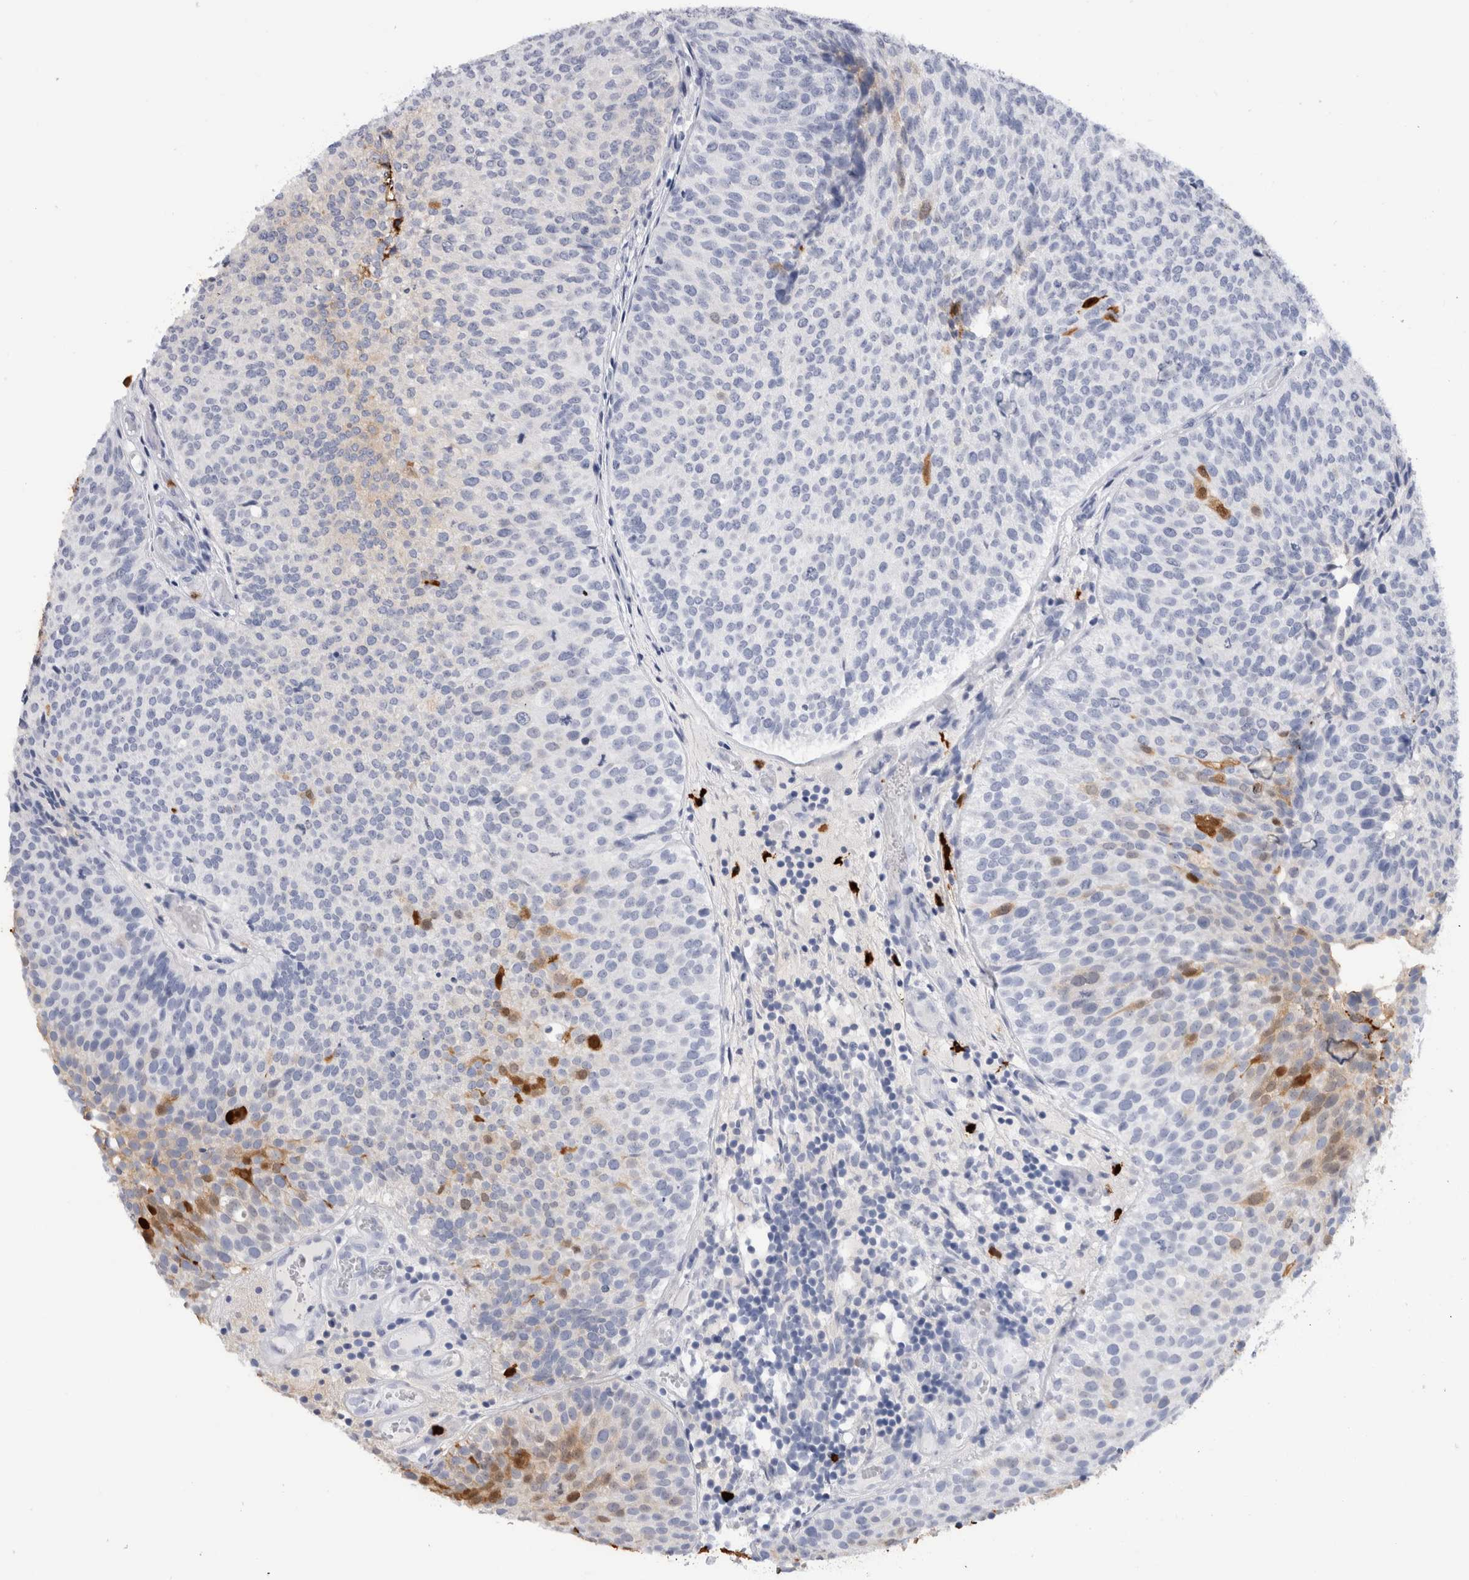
{"staining": {"intensity": "moderate", "quantity": "<25%", "location": "cytoplasmic/membranous,nuclear"}, "tissue": "urothelial cancer", "cell_type": "Tumor cells", "image_type": "cancer", "snomed": [{"axis": "morphology", "description": "Urothelial carcinoma, Low grade"}, {"axis": "topography", "description": "Urinary bladder"}], "caption": "Immunohistochemistry staining of urothelial carcinoma (low-grade), which exhibits low levels of moderate cytoplasmic/membranous and nuclear positivity in about <25% of tumor cells indicating moderate cytoplasmic/membranous and nuclear protein positivity. The staining was performed using DAB (3,3'-diaminobenzidine) (brown) for protein detection and nuclei were counterstained in hematoxylin (blue).", "gene": "S100A8", "patient": {"sex": "male", "age": 86}}